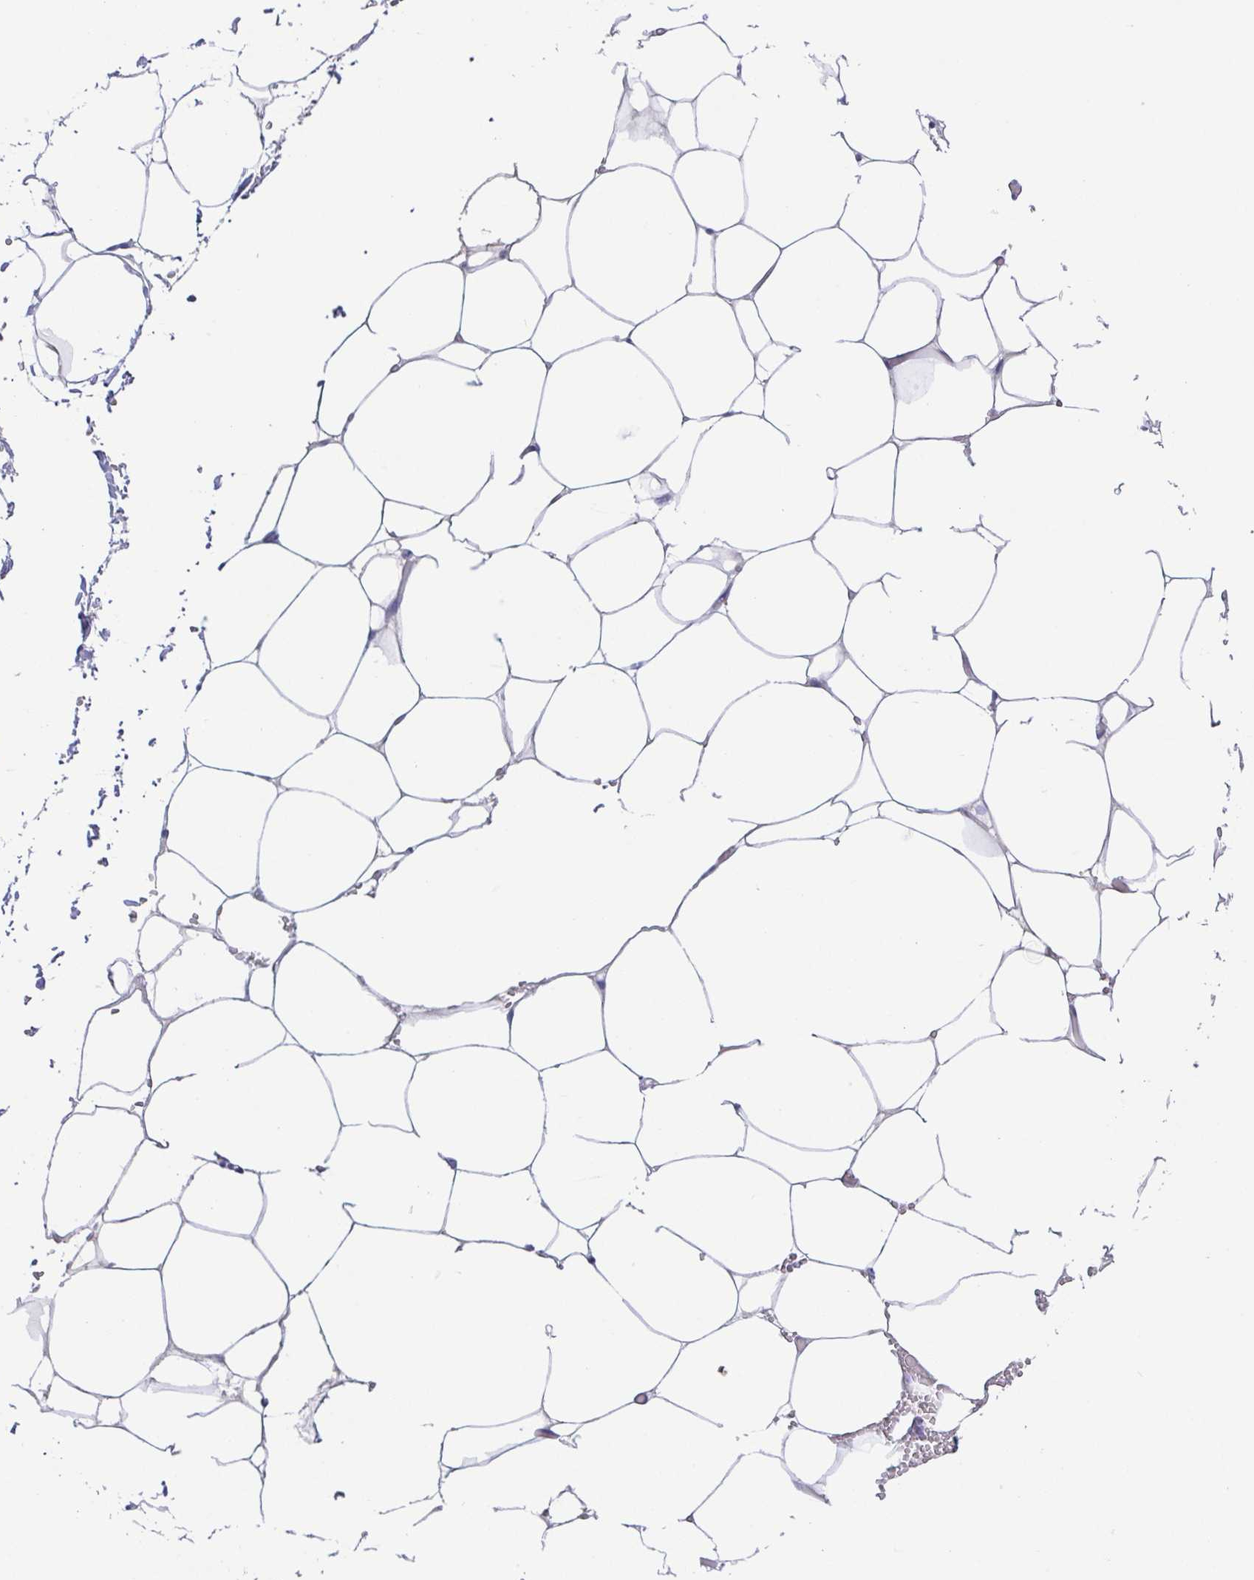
{"staining": {"intensity": "negative", "quantity": "none", "location": "none"}, "tissue": "adipose tissue", "cell_type": "Adipocytes", "image_type": "normal", "snomed": [{"axis": "morphology", "description": "Normal tissue, NOS"}, {"axis": "topography", "description": "Adipose tissue"}, {"axis": "topography", "description": "Vascular tissue"}, {"axis": "topography", "description": "Rectum"}, {"axis": "topography", "description": "Peripheral nerve tissue"}], "caption": "Immunohistochemistry (IHC) histopathology image of normal adipose tissue stained for a protein (brown), which demonstrates no positivity in adipocytes. The staining is performed using DAB brown chromogen with nuclei counter-stained in using hematoxylin.", "gene": "A1BG", "patient": {"sex": "female", "age": 69}}